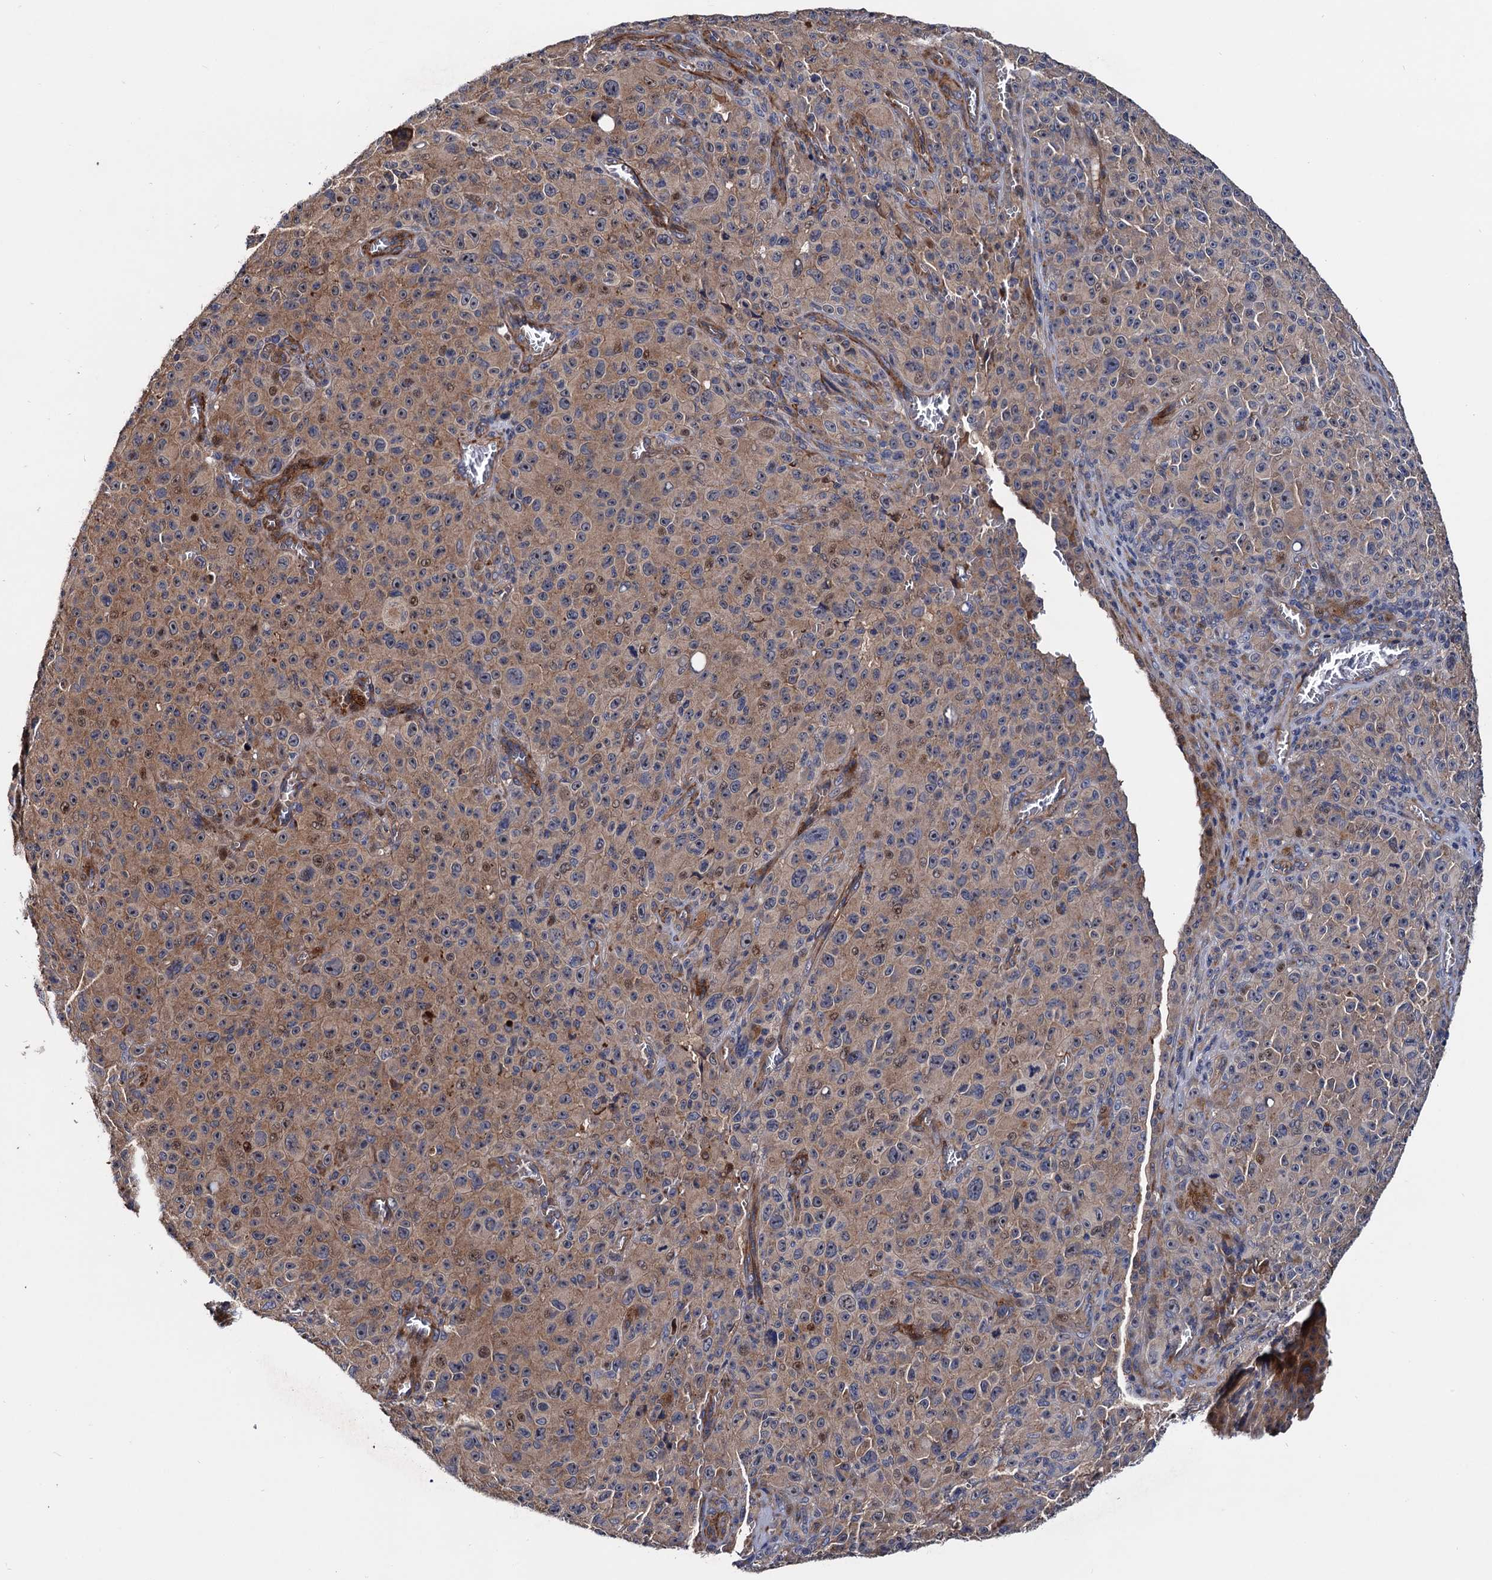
{"staining": {"intensity": "weak", "quantity": ">75%", "location": "cytoplasmic/membranous"}, "tissue": "melanoma", "cell_type": "Tumor cells", "image_type": "cancer", "snomed": [{"axis": "morphology", "description": "Malignant melanoma, NOS"}, {"axis": "topography", "description": "Skin"}], "caption": "Protein staining of malignant melanoma tissue shows weak cytoplasmic/membranous staining in approximately >75% of tumor cells.", "gene": "TRMT112", "patient": {"sex": "female", "age": 82}}